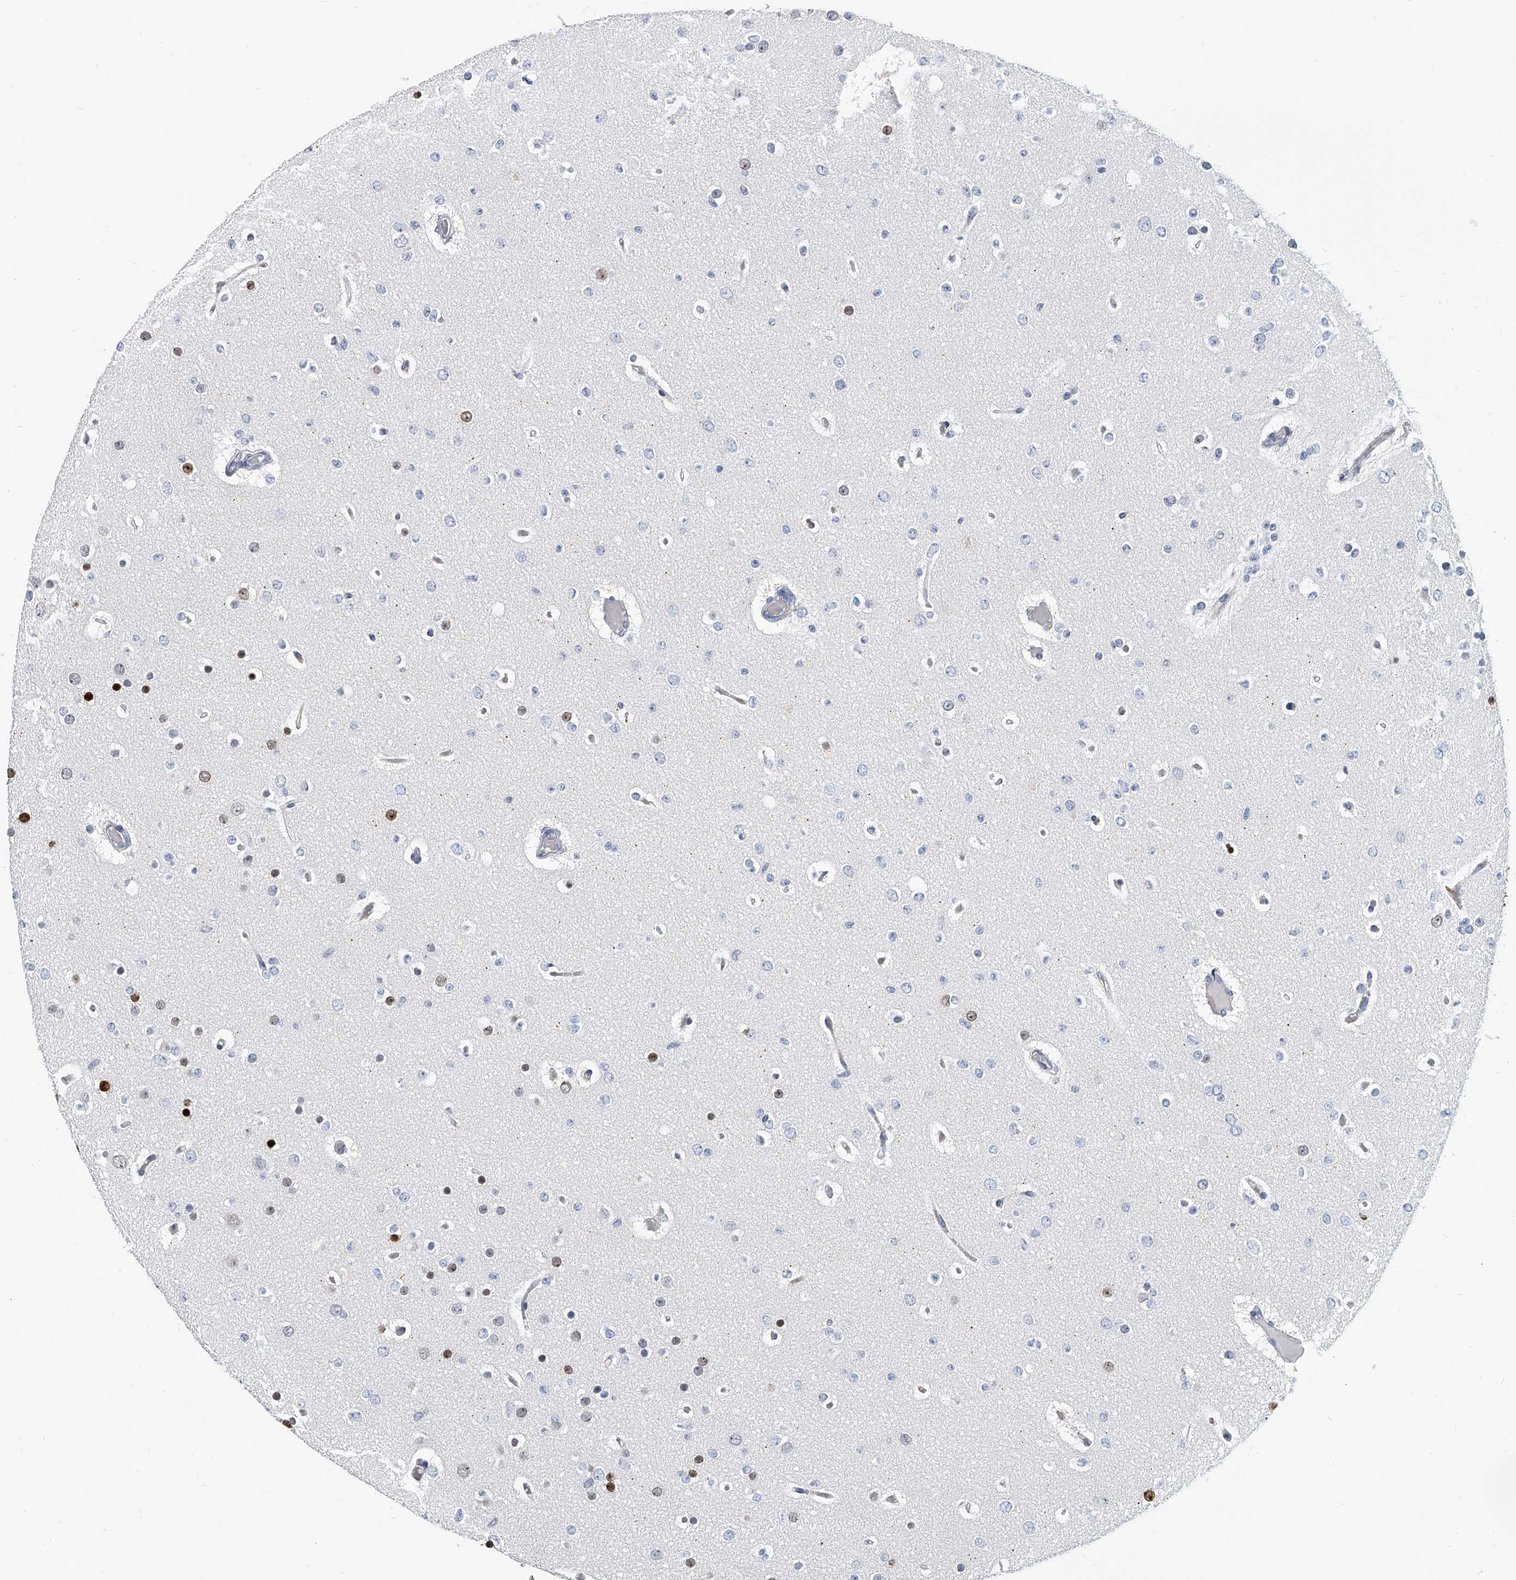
{"staining": {"intensity": "negative", "quantity": "none", "location": "none"}, "tissue": "glioma", "cell_type": "Tumor cells", "image_type": "cancer", "snomed": [{"axis": "morphology", "description": "Glioma, malignant, Low grade"}, {"axis": "topography", "description": "Brain"}], "caption": "Tumor cells are negative for protein expression in human glioma.", "gene": "KIRREL1", "patient": {"sex": "female", "age": 22}}